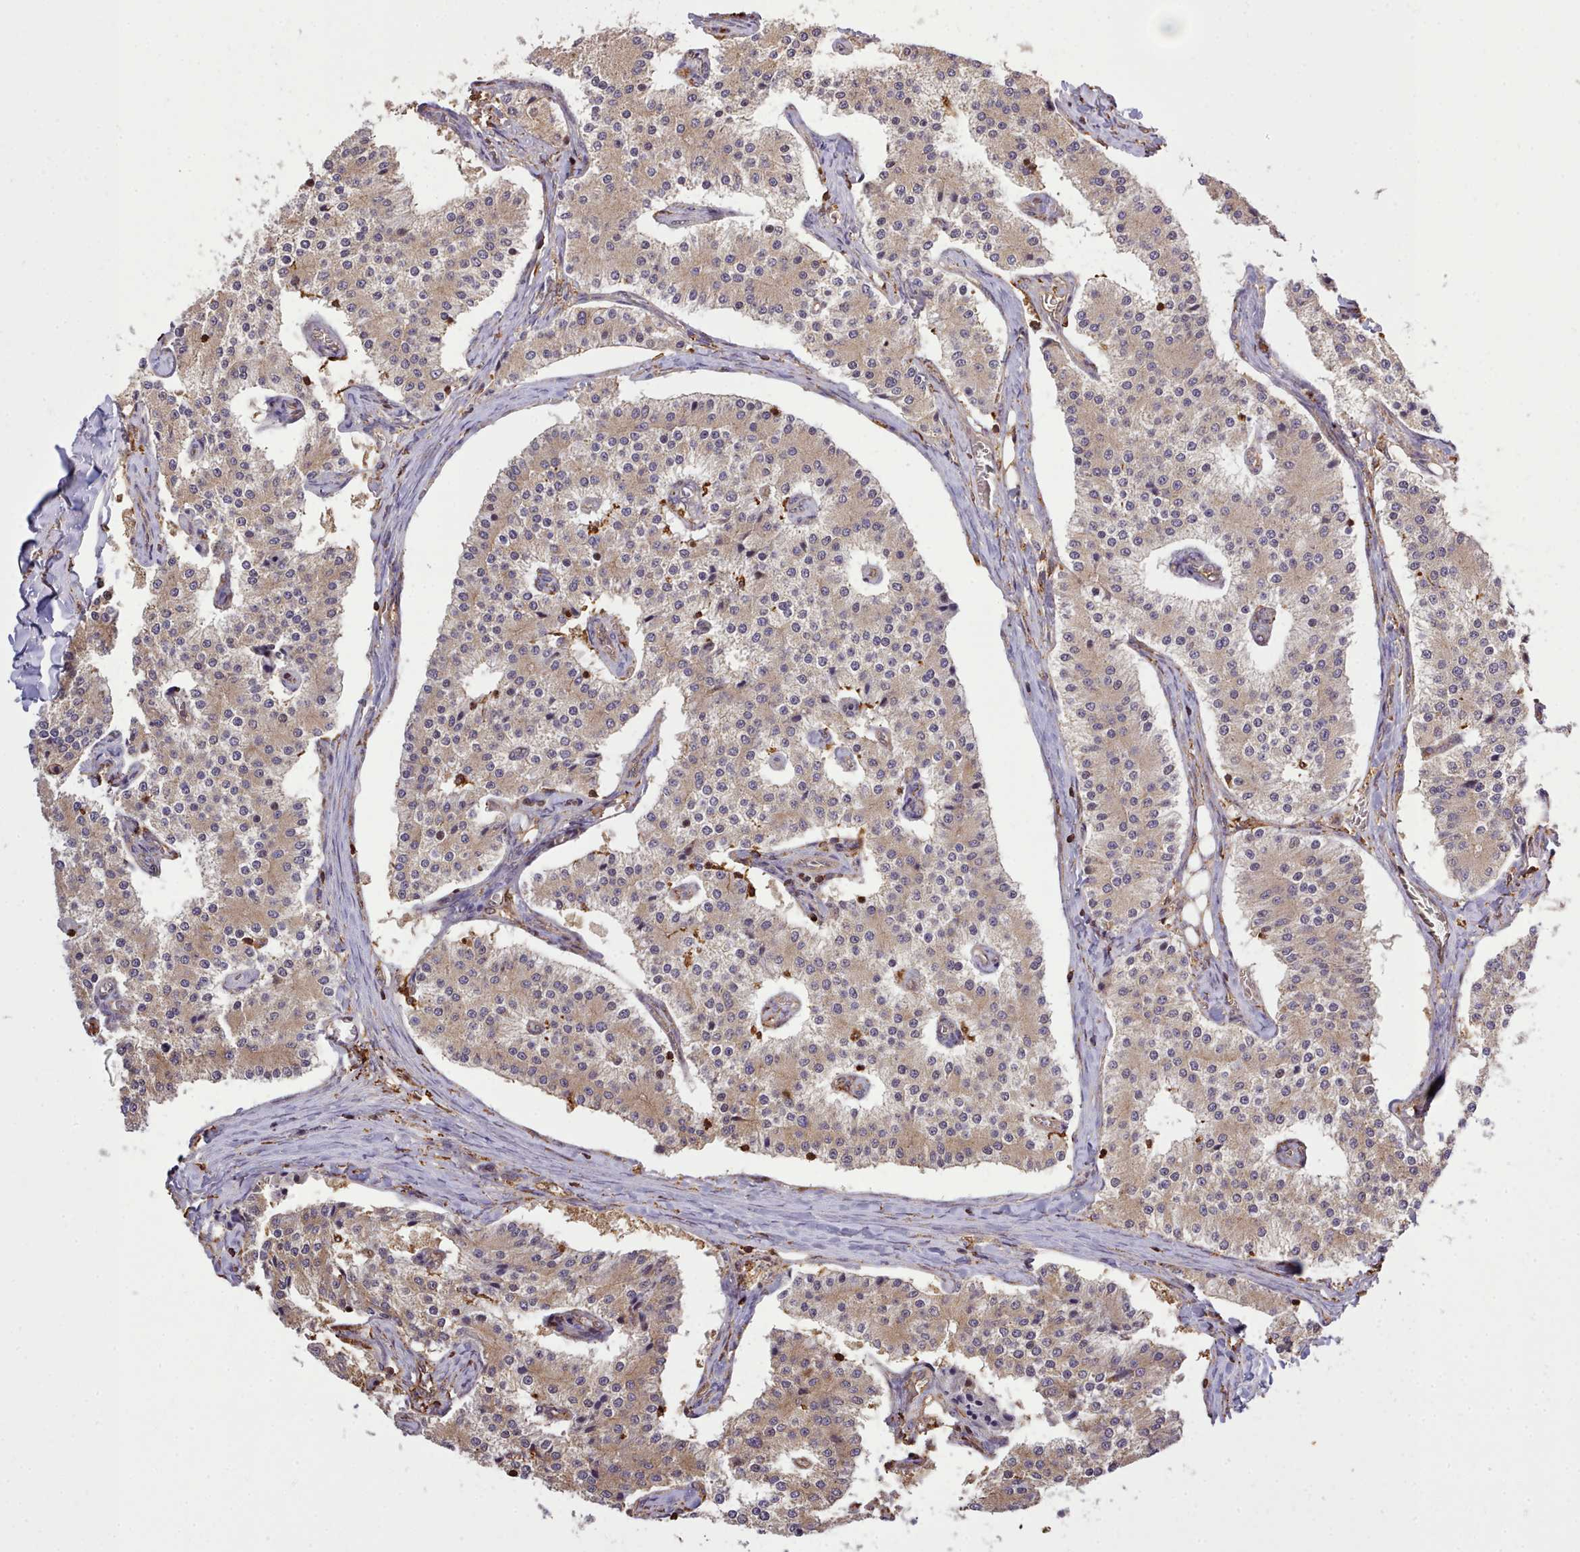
{"staining": {"intensity": "weak", "quantity": ">75%", "location": "cytoplasmic/membranous"}, "tissue": "carcinoid", "cell_type": "Tumor cells", "image_type": "cancer", "snomed": [{"axis": "morphology", "description": "Carcinoid, malignant, NOS"}, {"axis": "topography", "description": "Colon"}], "caption": "A histopathology image of malignant carcinoid stained for a protein reveals weak cytoplasmic/membranous brown staining in tumor cells. (Brightfield microscopy of DAB IHC at high magnification).", "gene": "CAPZA1", "patient": {"sex": "female", "age": 52}}